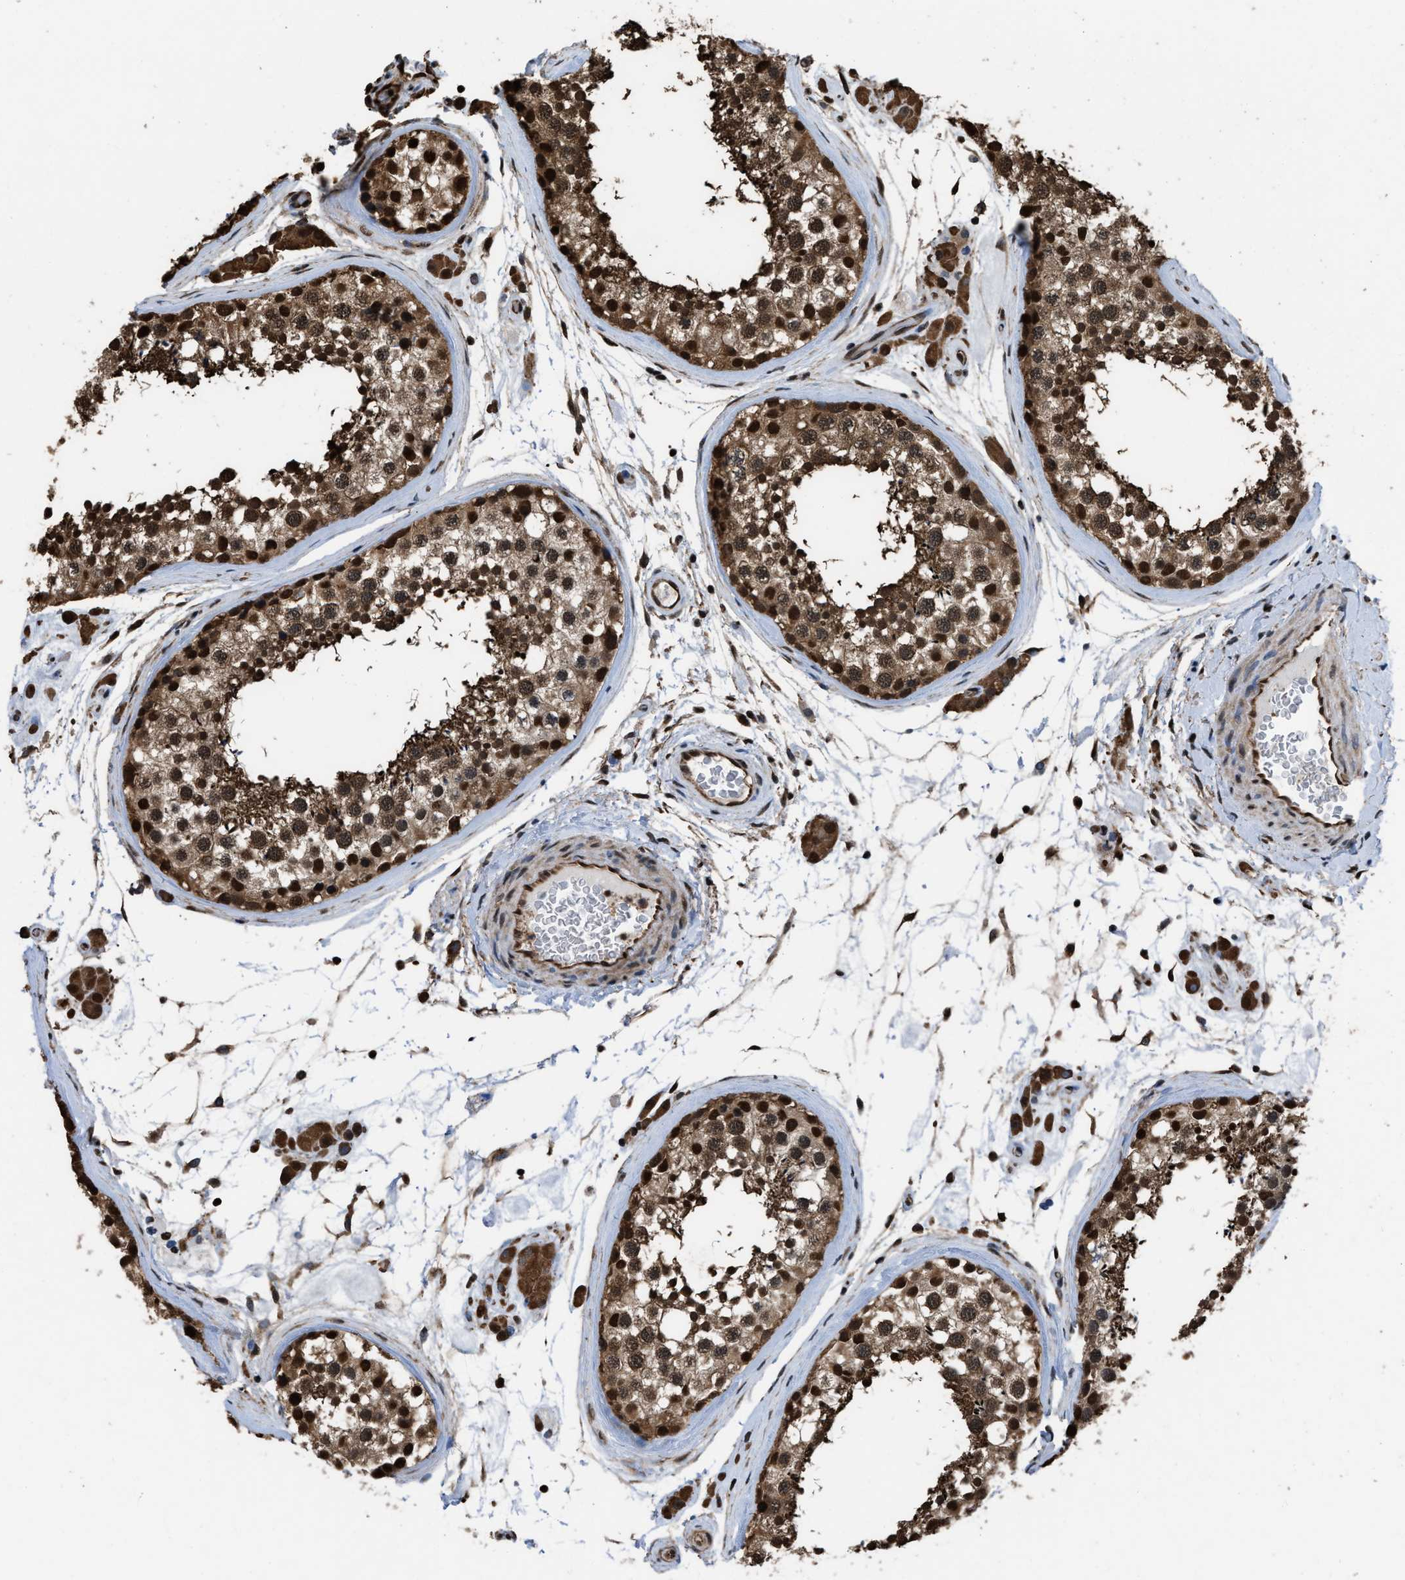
{"staining": {"intensity": "strong", "quantity": ">75%", "location": "cytoplasmic/membranous,nuclear"}, "tissue": "testis", "cell_type": "Cells in seminiferous ducts", "image_type": "normal", "snomed": [{"axis": "morphology", "description": "Normal tissue, NOS"}, {"axis": "topography", "description": "Testis"}], "caption": "IHC (DAB) staining of unremarkable human testis displays strong cytoplasmic/membranous,nuclear protein positivity in about >75% of cells in seminiferous ducts. (DAB (3,3'-diaminobenzidine) = brown stain, brightfield microscopy at high magnification).", "gene": "FNTA", "patient": {"sex": "male", "age": 46}}